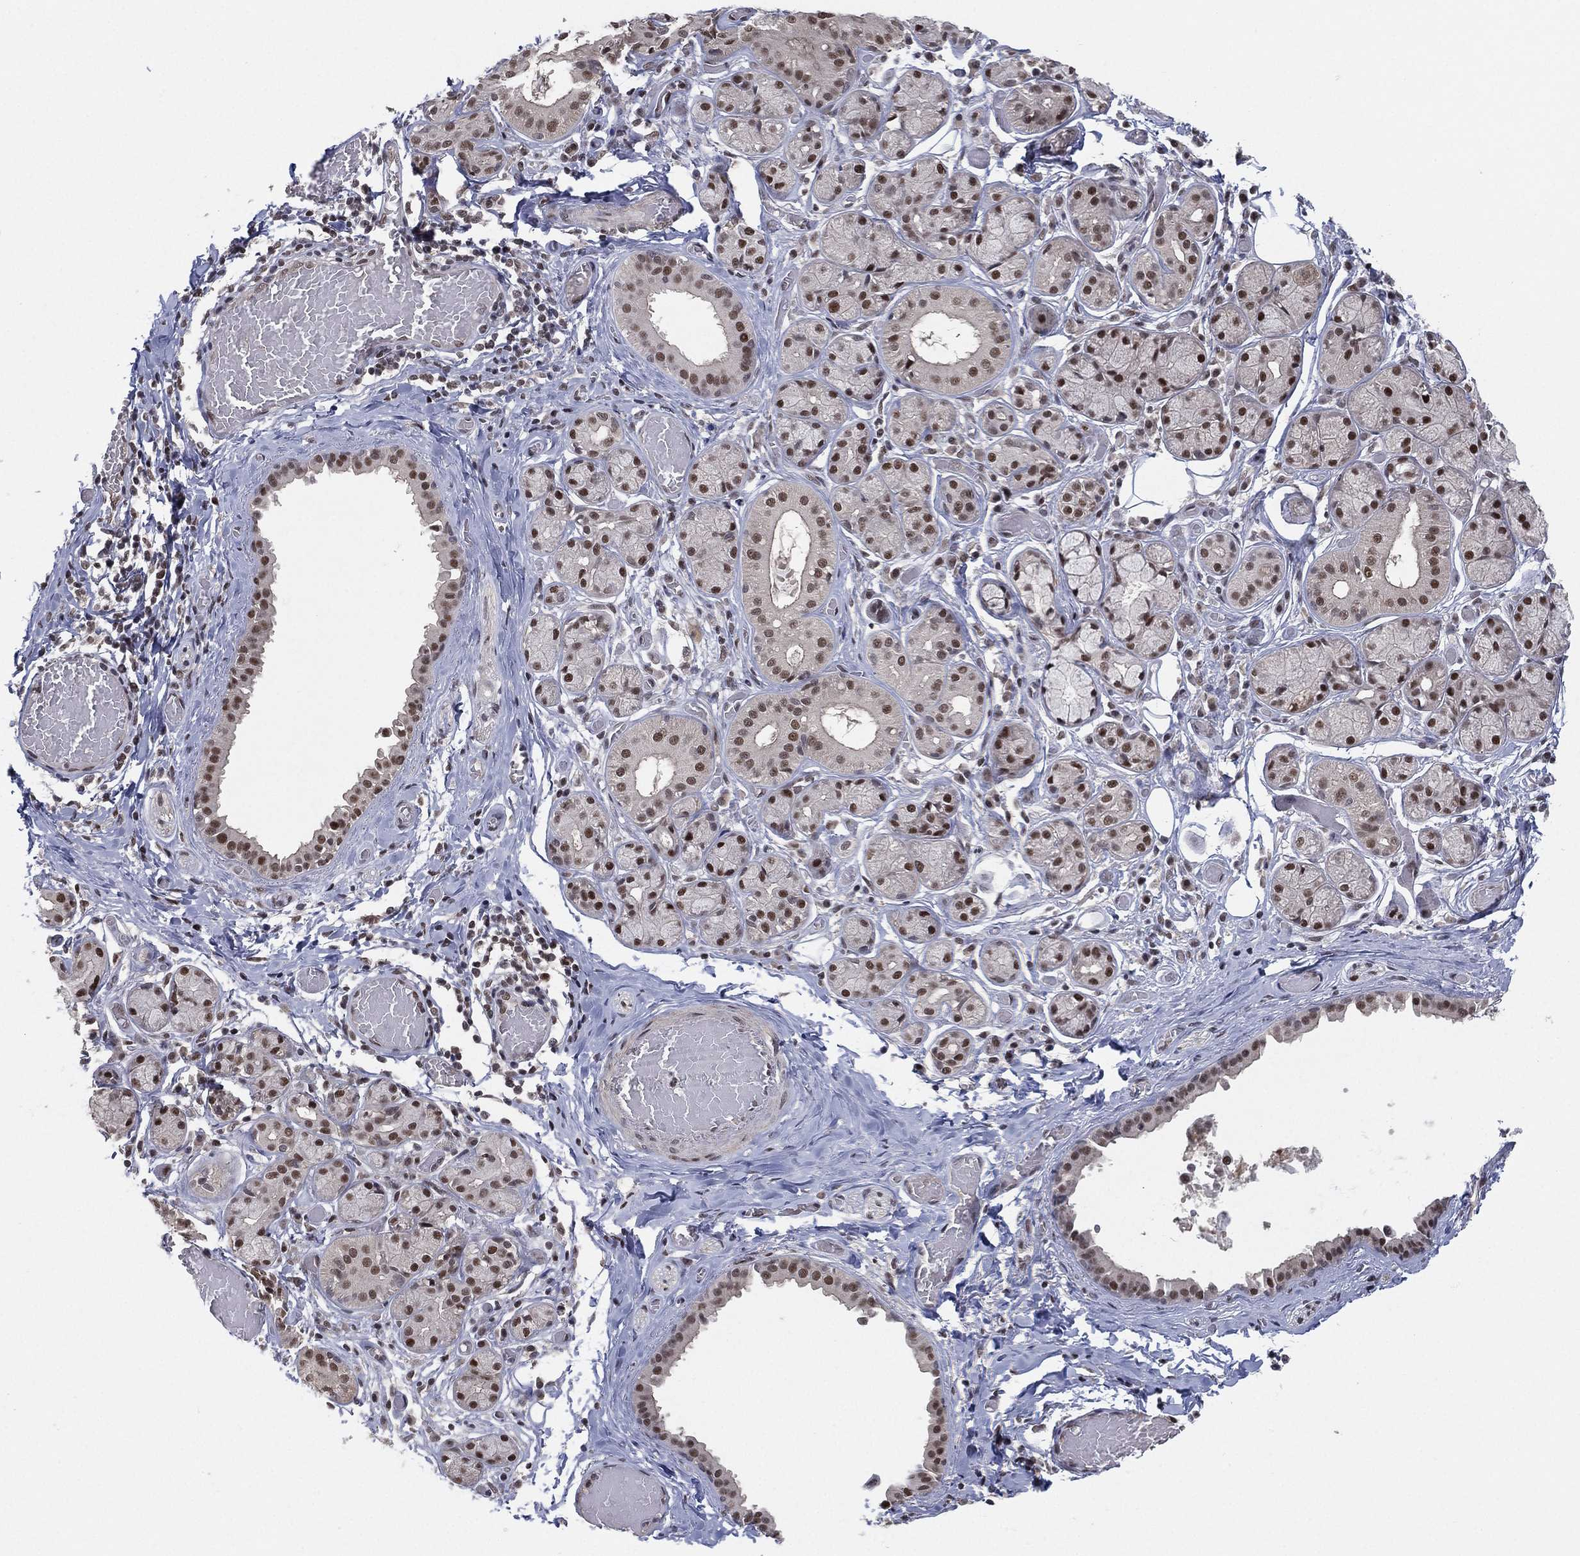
{"staining": {"intensity": "strong", "quantity": "25%-75%", "location": "nuclear"}, "tissue": "salivary gland", "cell_type": "Glandular cells", "image_type": "normal", "snomed": [{"axis": "morphology", "description": "Normal tissue, NOS"}, {"axis": "topography", "description": "Salivary gland"}, {"axis": "topography", "description": "Peripheral nerve tissue"}], "caption": "A high-resolution micrograph shows immunohistochemistry staining of unremarkable salivary gland, which displays strong nuclear expression in approximately 25%-75% of glandular cells. (DAB IHC with brightfield microscopy, high magnification).", "gene": "DGCR8", "patient": {"sex": "male", "age": 71}}